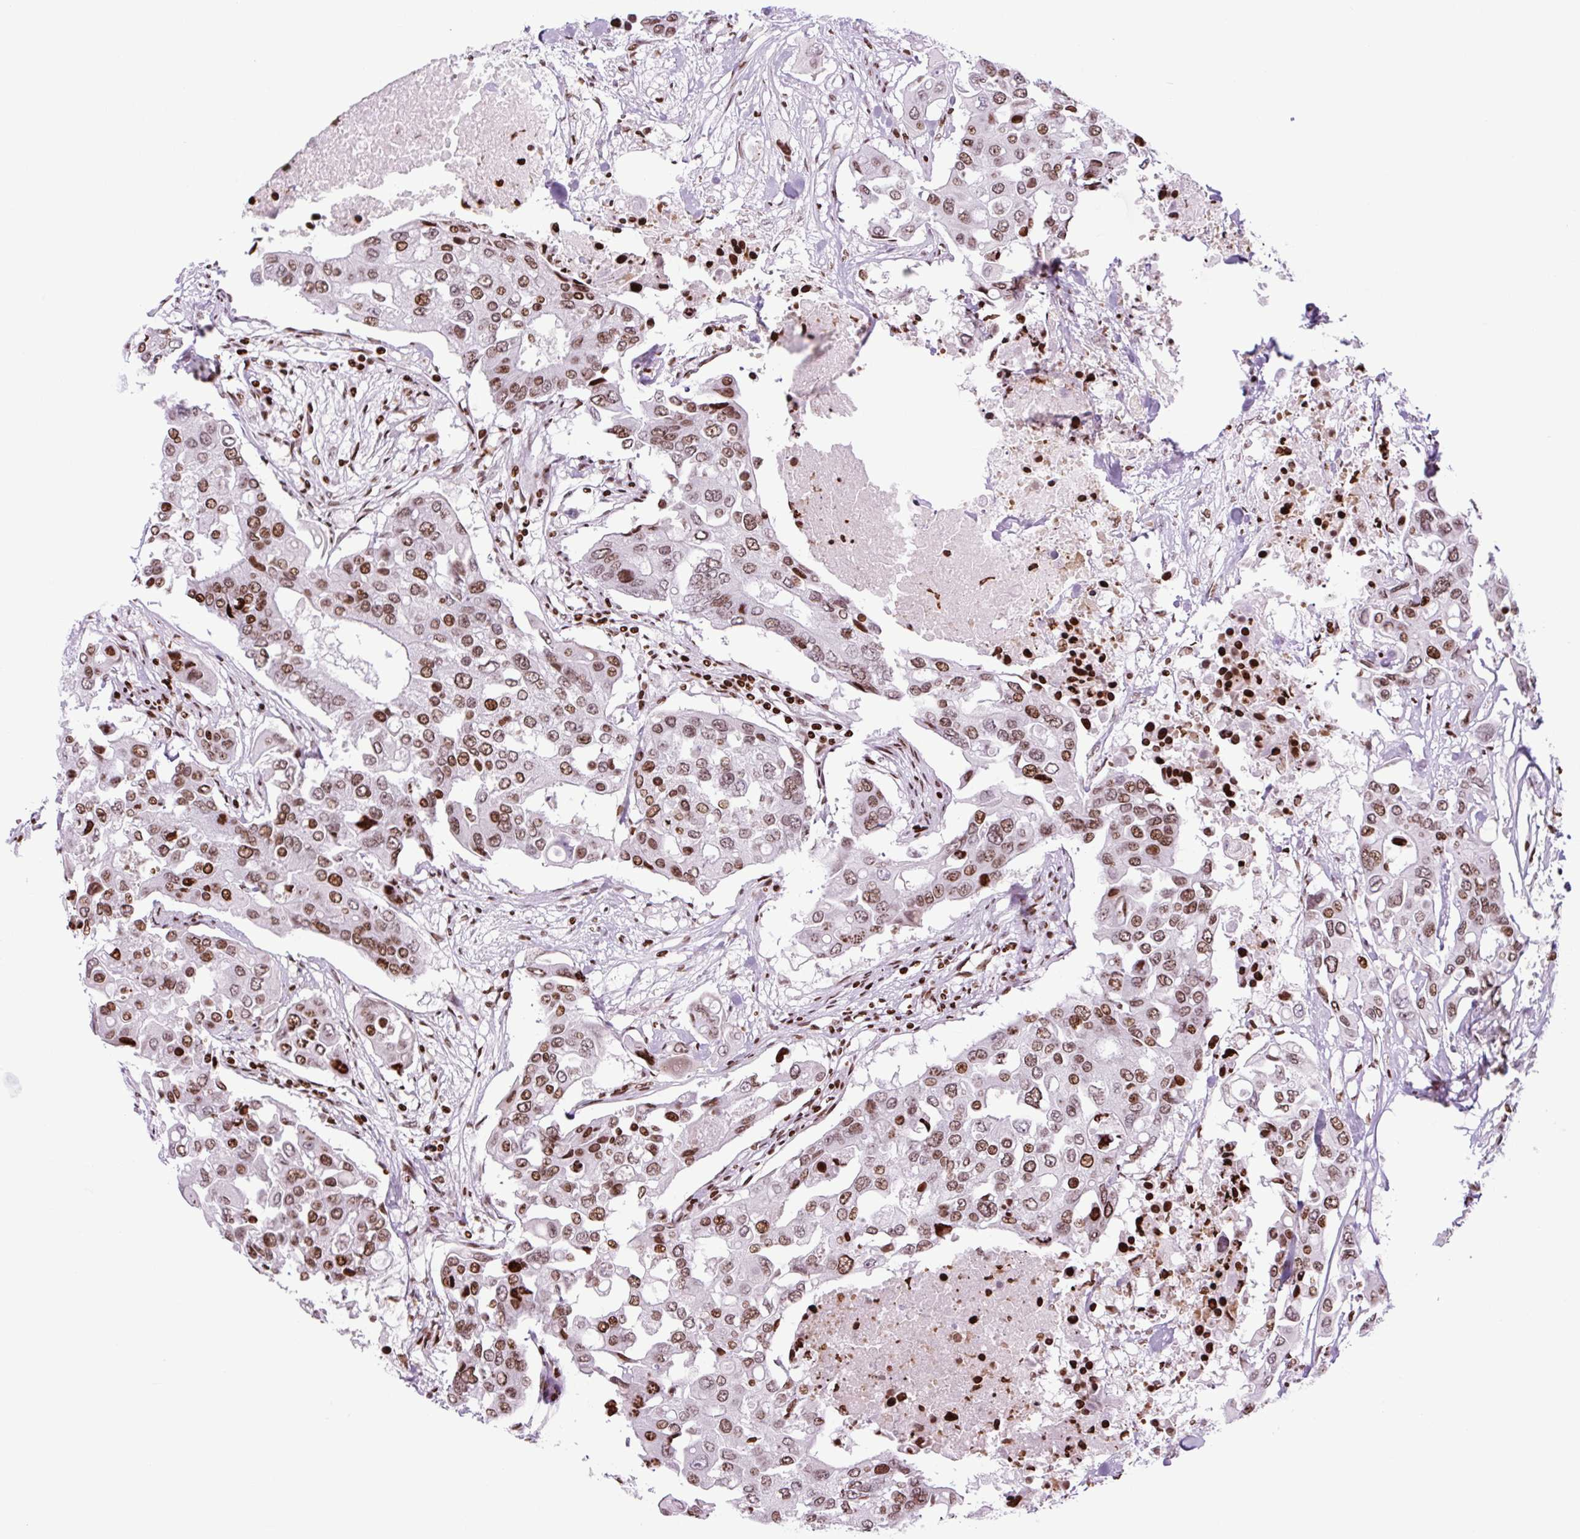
{"staining": {"intensity": "moderate", "quantity": ">75%", "location": "nuclear"}, "tissue": "colorectal cancer", "cell_type": "Tumor cells", "image_type": "cancer", "snomed": [{"axis": "morphology", "description": "Adenocarcinoma, NOS"}, {"axis": "topography", "description": "Colon"}], "caption": "Tumor cells exhibit medium levels of moderate nuclear positivity in about >75% of cells in colorectal cancer (adenocarcinoma). (brown staining indicates protein expression, while blue staining denotes nuclei).", "gene": "H1-3", "patient": {"sex": "male", "age": 77}}